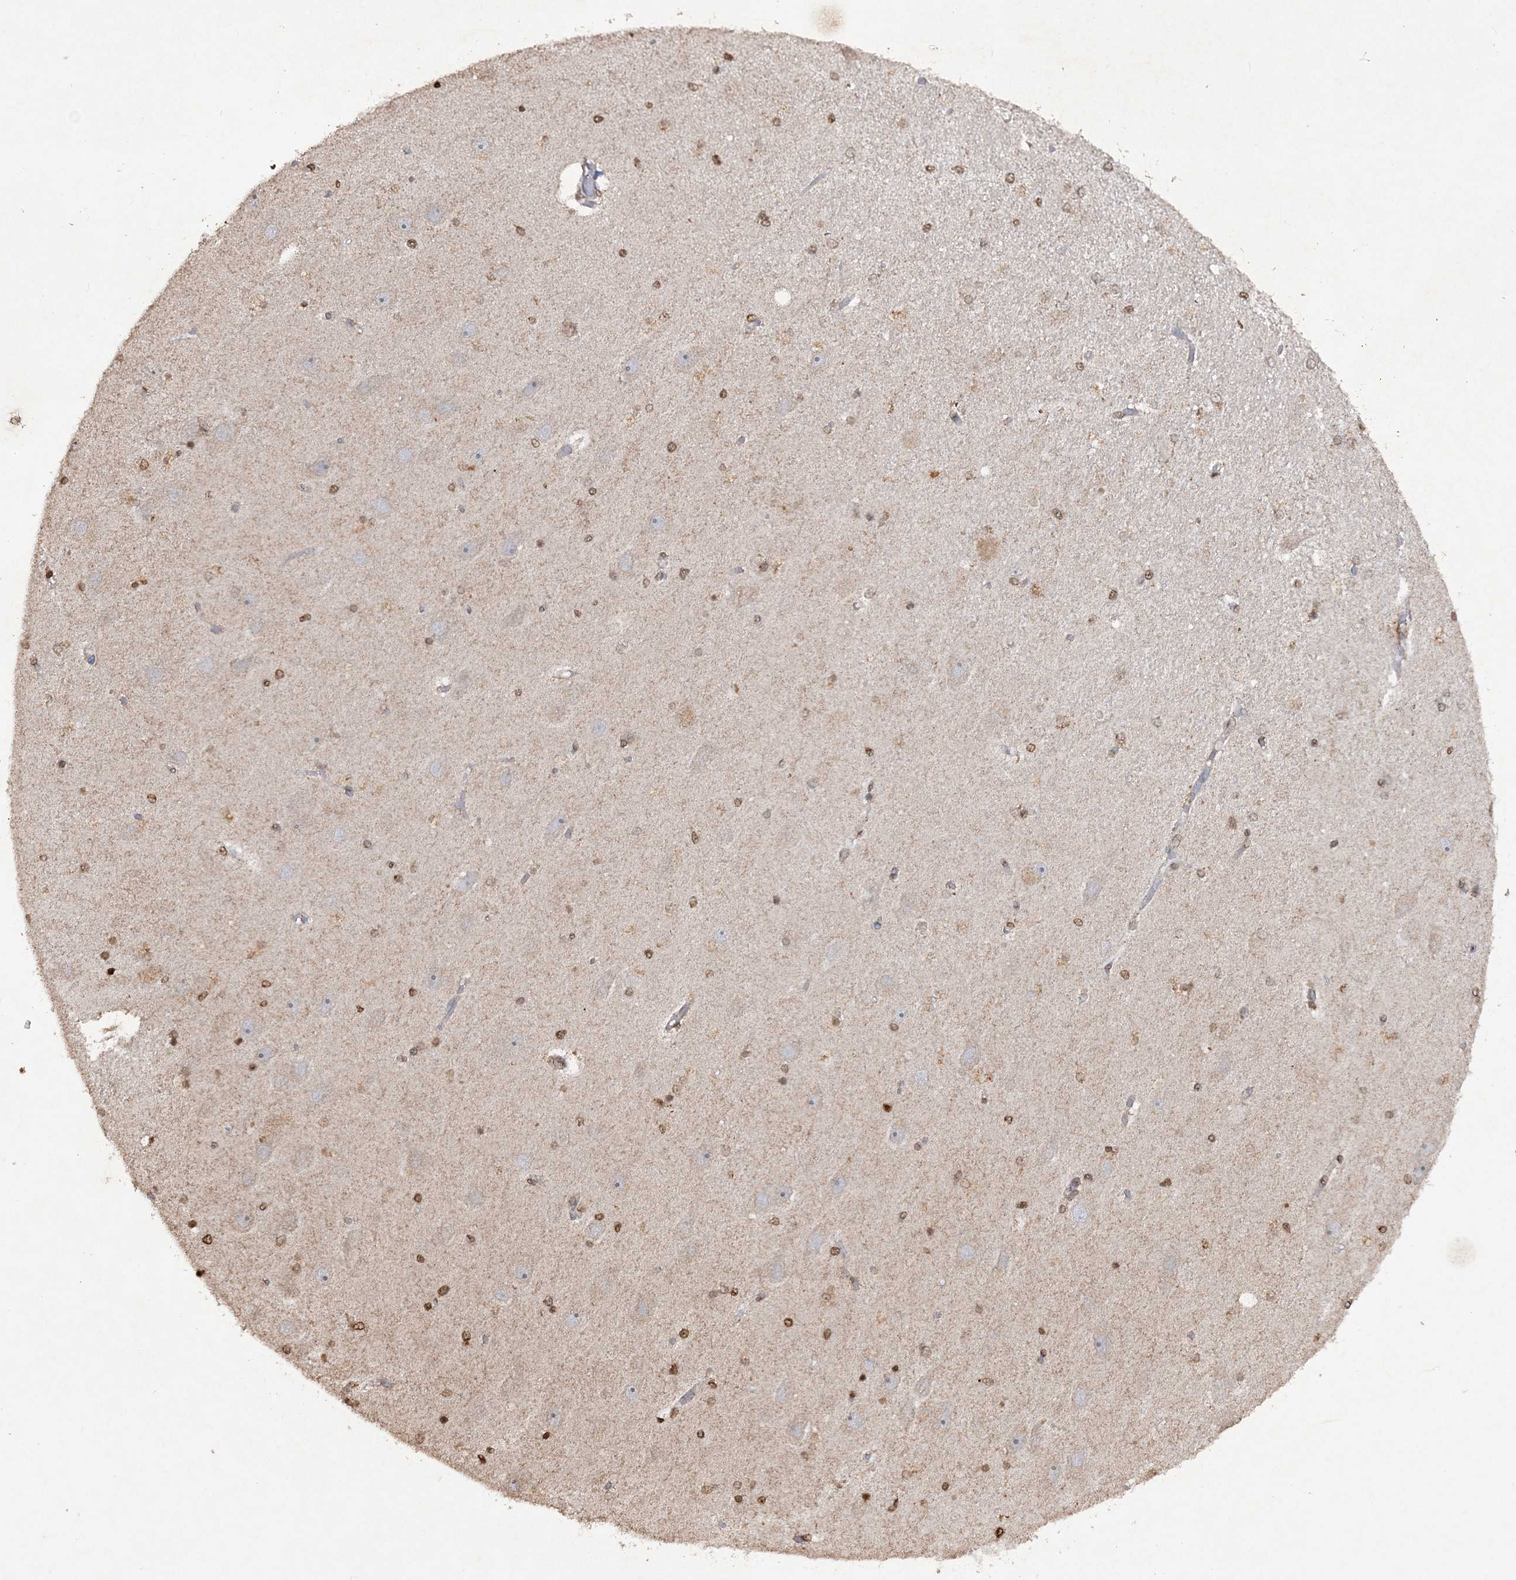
{"staining": {"intensity": "moderate", "quantity": ">75%", "location": "cytoplasmic/membranous,nuclear"}, "tissue": "hippocampus", "cell_type": "Glial cells", "image_type": "normal", "snomed": [{"axis": "morphology", "description": "Normal tissue, NOS"}, {"axis": "topography", "description": "Hippocampus"}], "caption": "Glial cells reveal moderate cytoplasmic/membranous,nuclear expression in about >75% of cells in normal hippocampus. The protein of interest is stained brown, and the nuclei are stained in blue (DAB (3,3'-diaminobenzidine) IHC with brightfield microscopy, high magnification).", "gene": "TTC7A", "patient": {"sex": "female", "age": 54}}